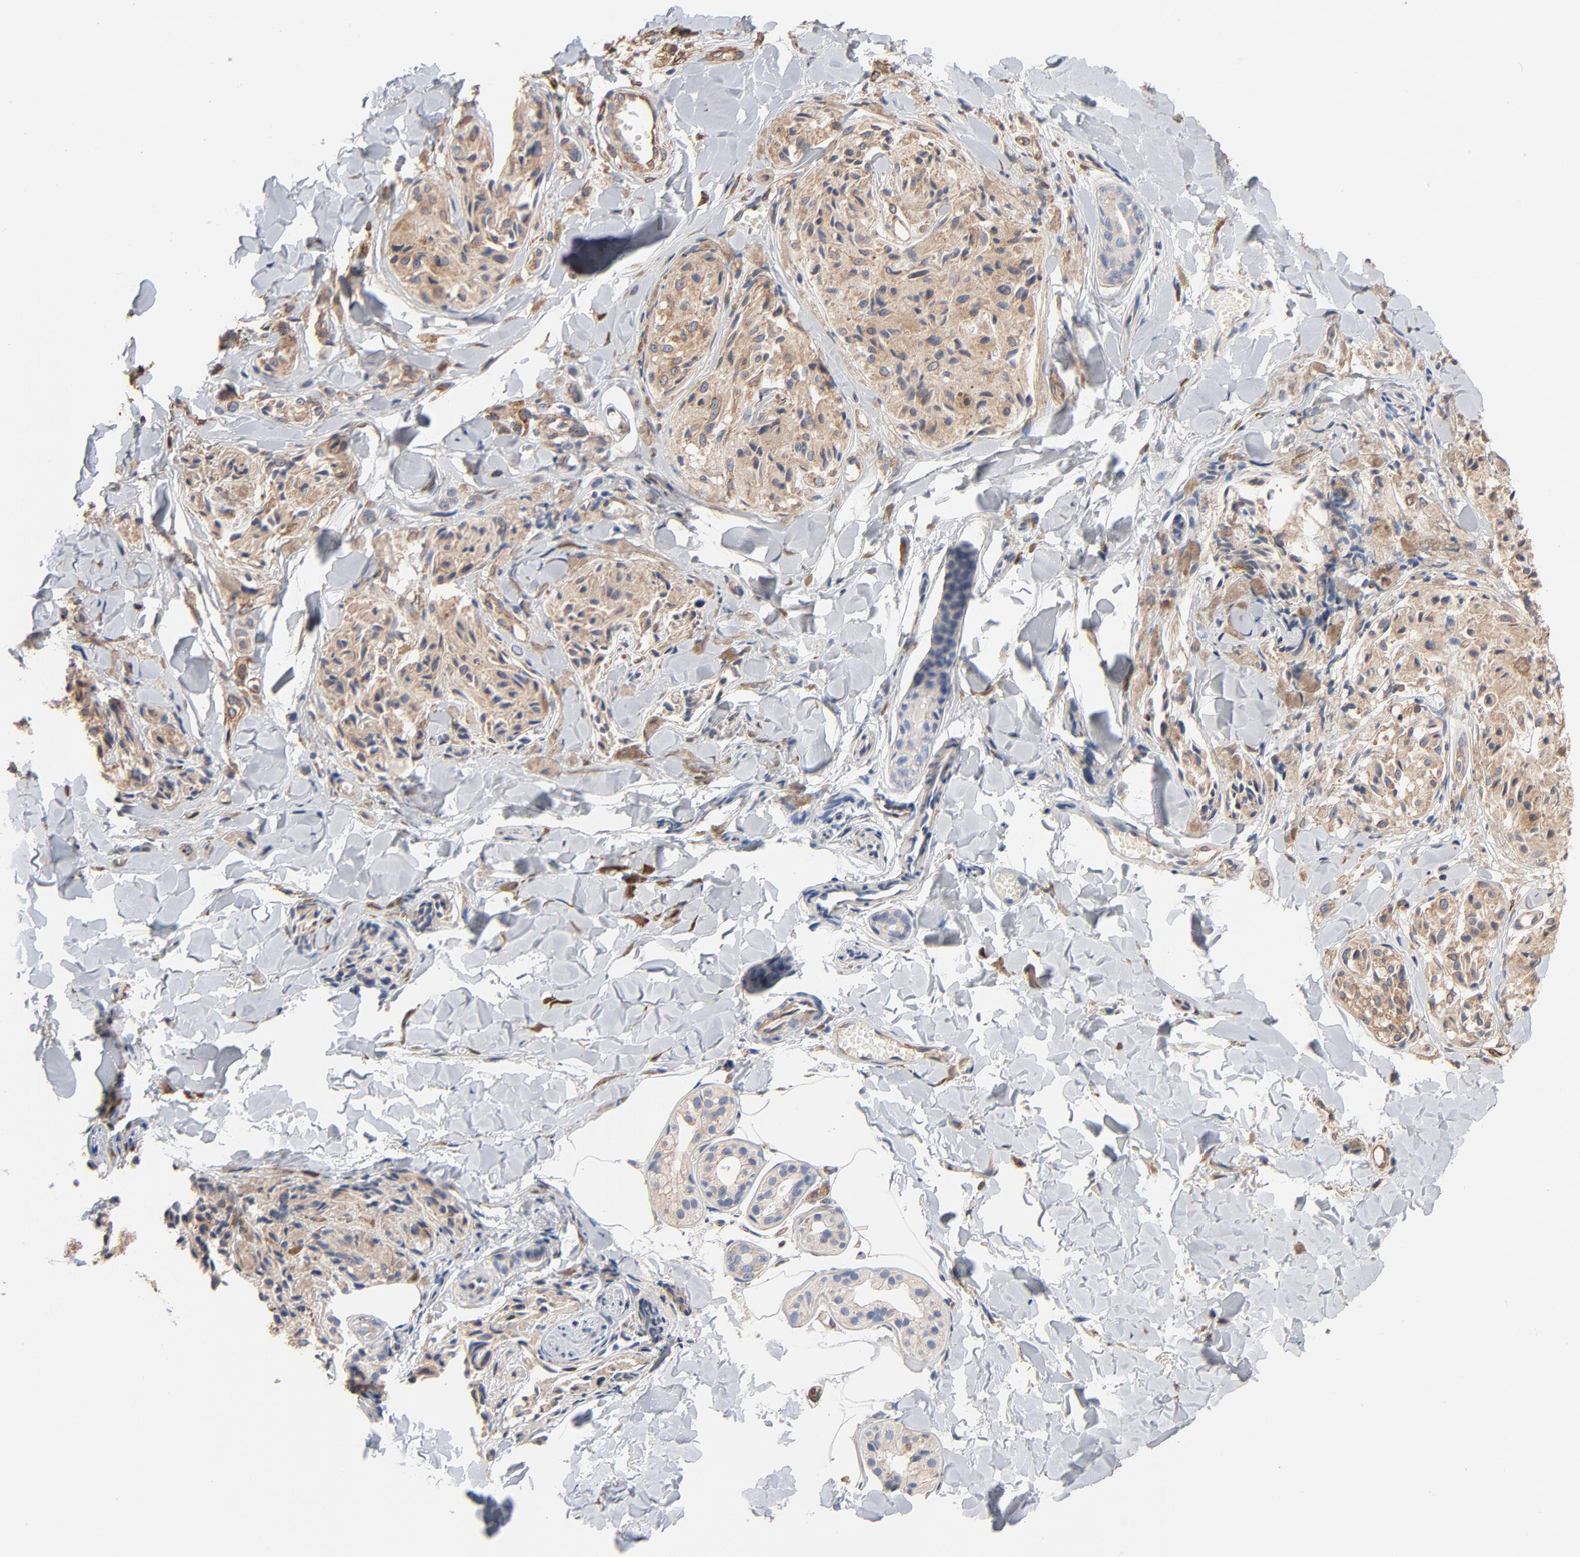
{"staining": {"intensity": "weak", "quantity": ">75%", "location": "cytoplasmic/membranous"}, "tissue": "melanoma", "cell_type": "Tumor cells", "image_type": "cancer", "snomed": [{"axis": "morphology", "description": "Malignant melanoma, Metastatic site"}, {"axis": "topography", "description": "Skin"}], "caption": "The image exhibits staining of malignant melanoma (metastatic site), revealing weak cytoplasmic/membranous protein positivity (brown color) within tumor cells.", "gene": "ABCD4", "patient": {"sex": "female", "age": 66}}